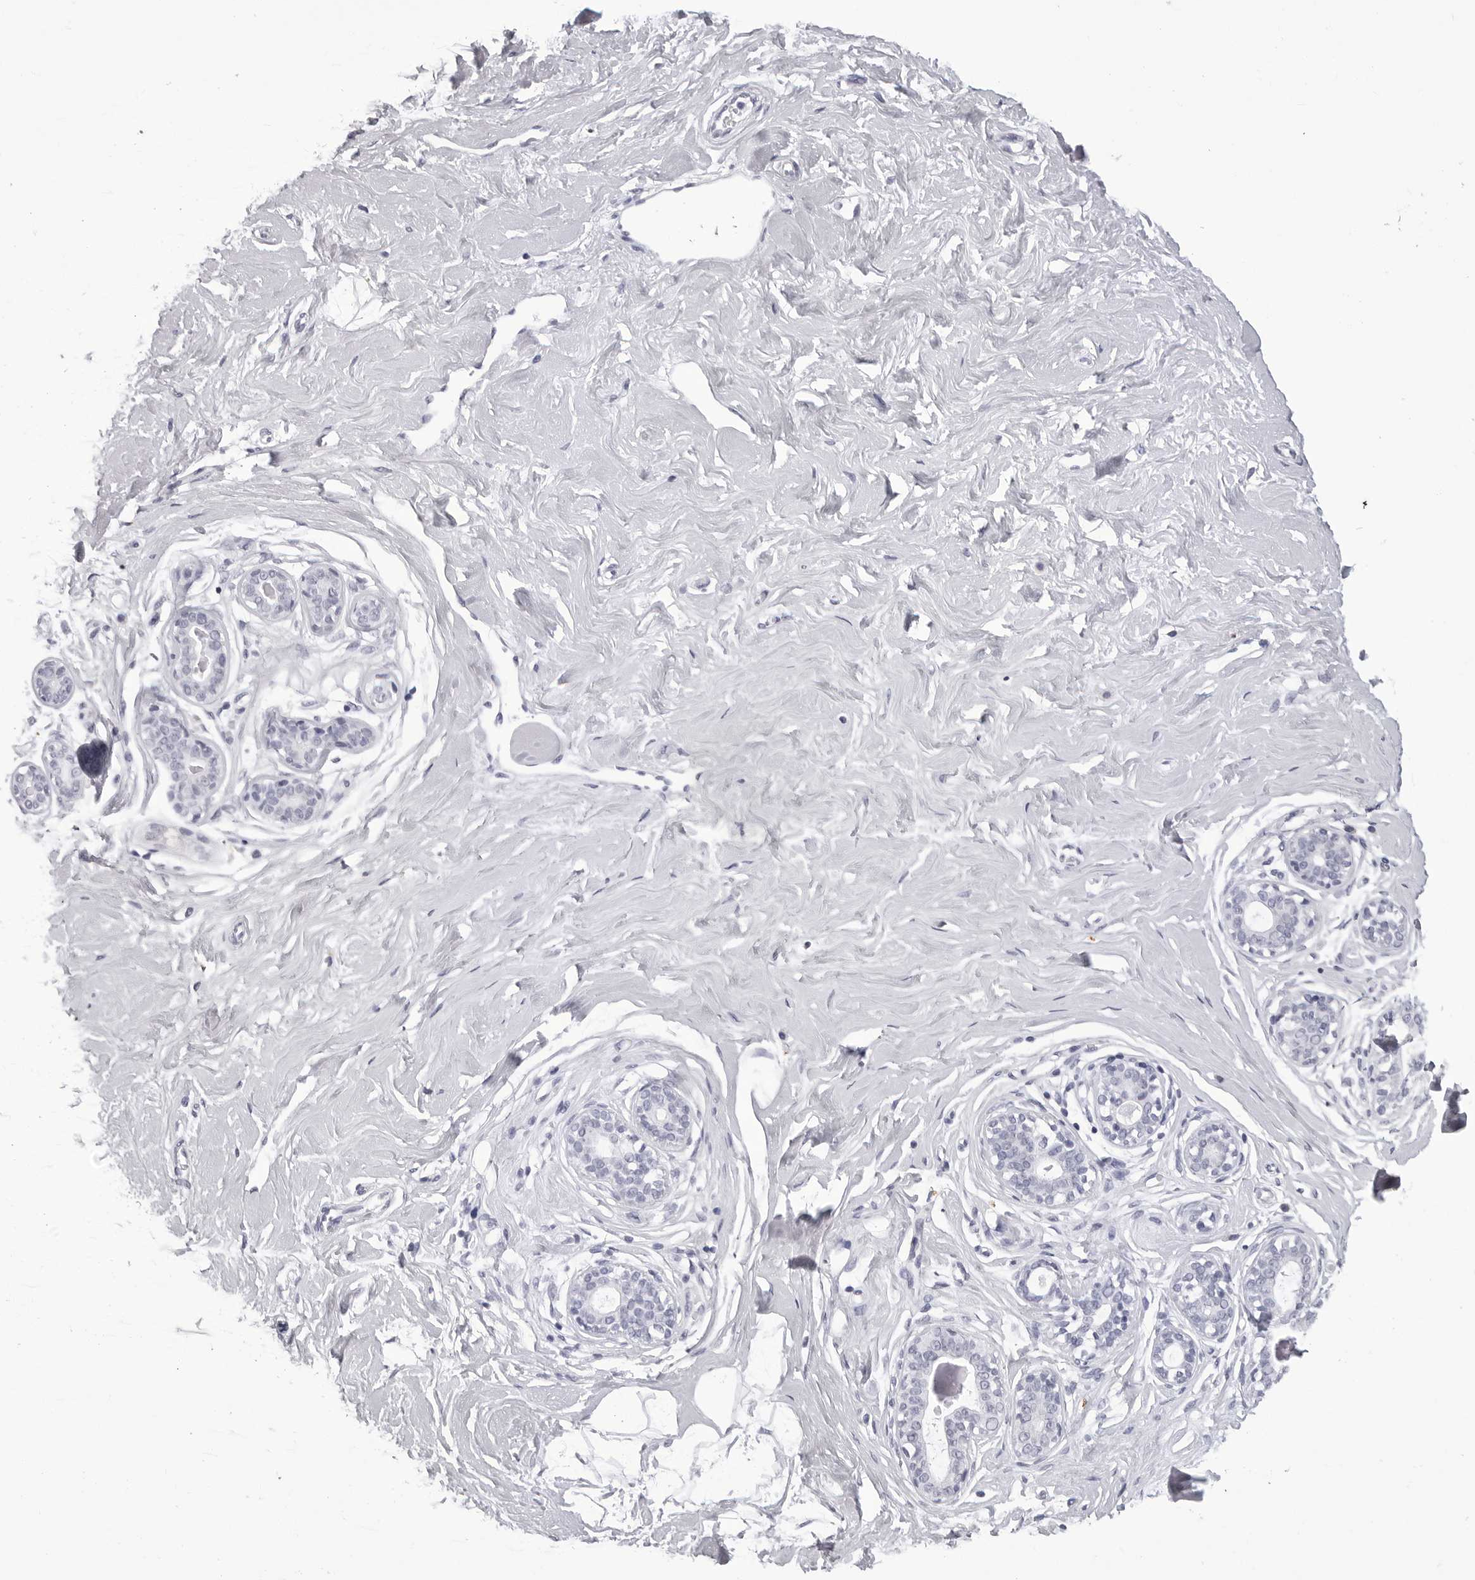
{"staining": {"intensity": "negative", "quantity": "none", "location": "none"}, "tissue": "breast", "cell_type": "Adipocytes", "image_type": "normal", "snomed": [{"axis": "morphology", "description": "Normal tissue, NOS"}, {"axis": "morphology", "description": "Adenoma, NOS"}, {"axis": "topography", "description": "Breast"}], "caption": "An immunohistochemistry (IHC) photomicrograph of unremarkable breast is shown. There is no staining in adipocytes of breast. (Stains: DAB (3,3'-diaminobenzidine) immunohistochemistry with hematoxylin counter stain, Microscopy: brightfield microscopy at high magnification).", "gene": "LGALS4", "patient": {"sex": "female", "age": 23}}